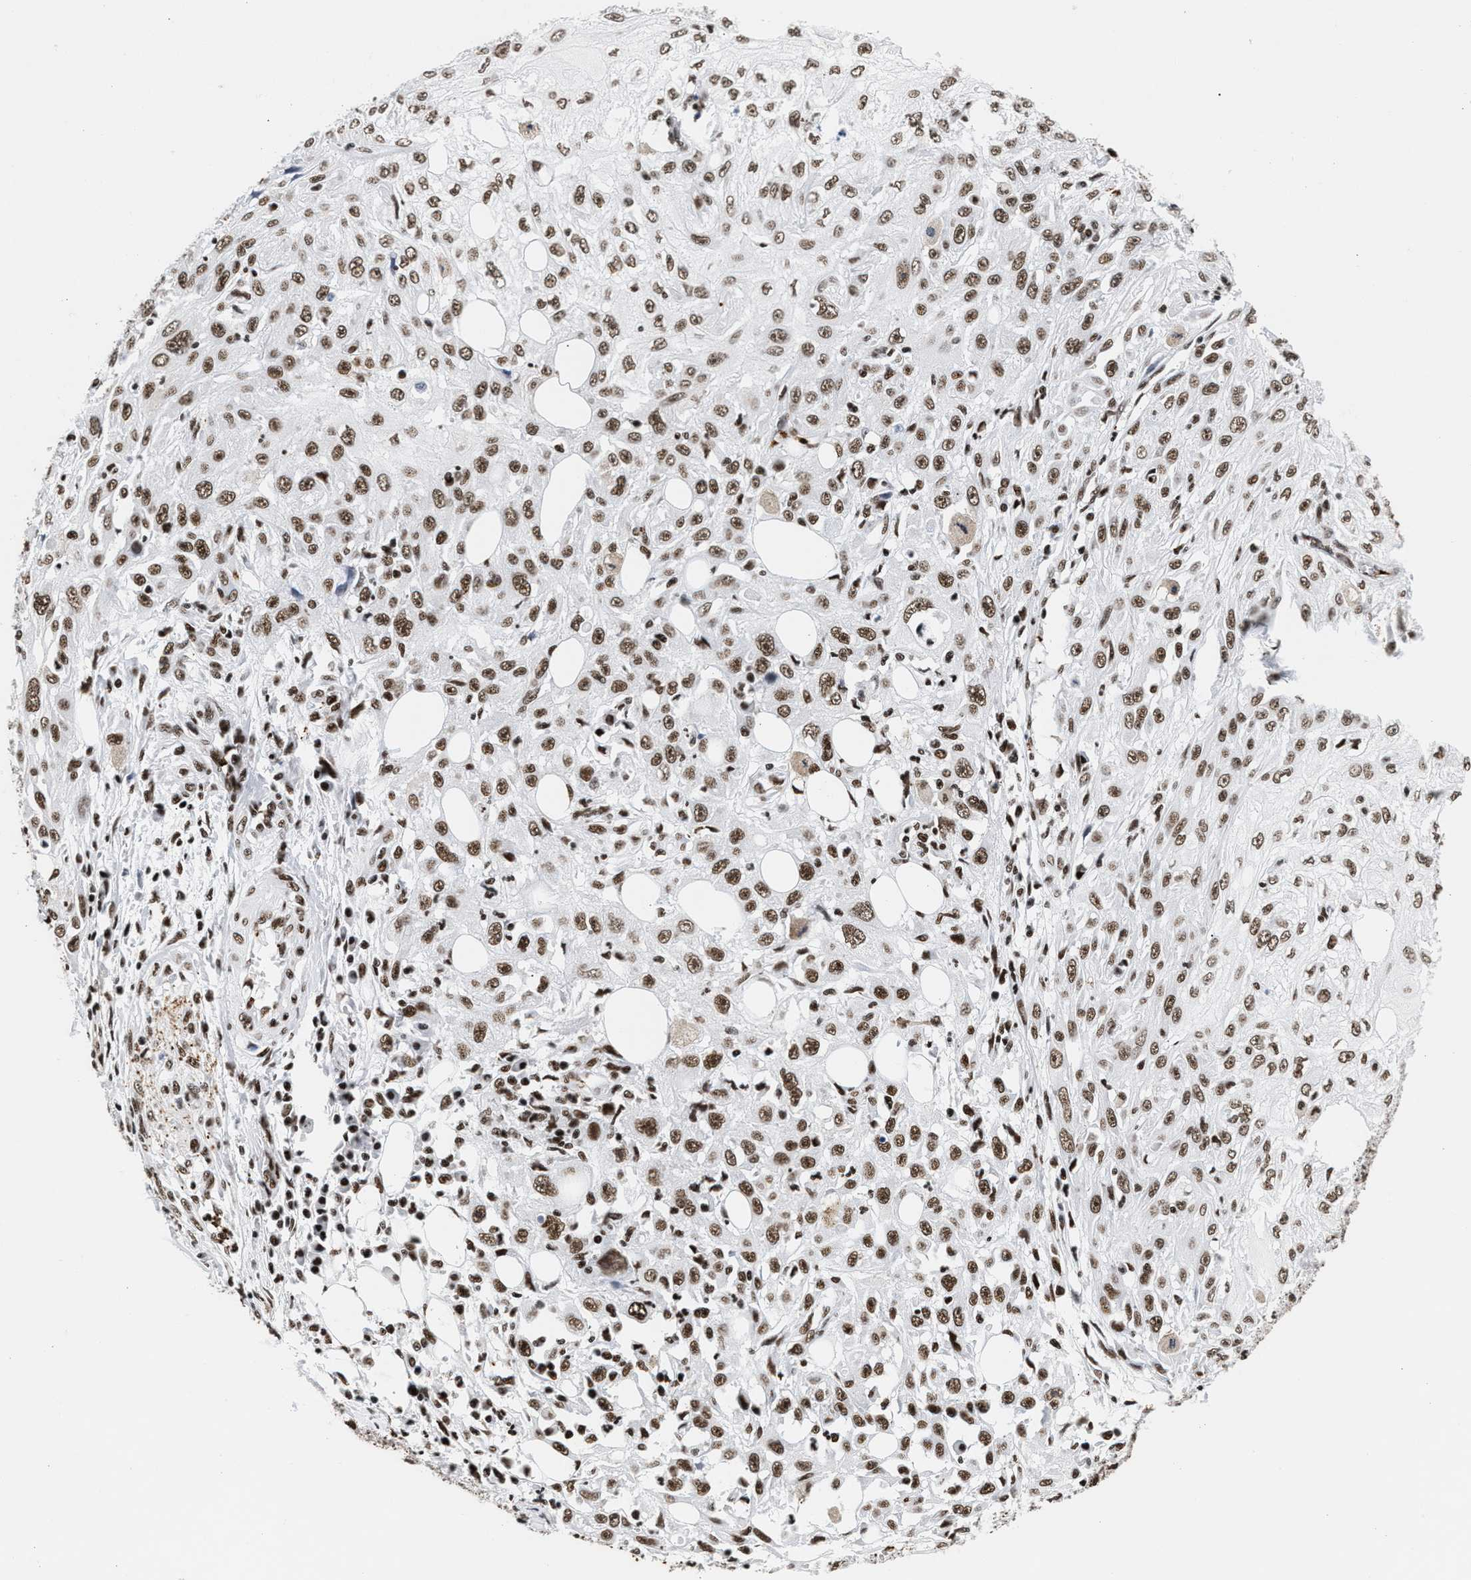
{"staining": {"intensity": "moderate", "quantity": ">75%", "location": "nuclear"}, "tissue": "skin cancer", "cell_type": "Tumor cells", "image_type": "cancer", "snomed": [{"axis": "morphology", "description": "Squamous cell carcinoma, NOS"}, {"axis": "topography", "description": "Skin"}], "caption": "A micrograph showing moderate nuclear expression in approximately >75% of tumor cells in skin cancer, as visualized by brown immunohistochemical staining.", "gene": "RAD21", "patient": {"sex": "male", "age": 75}}